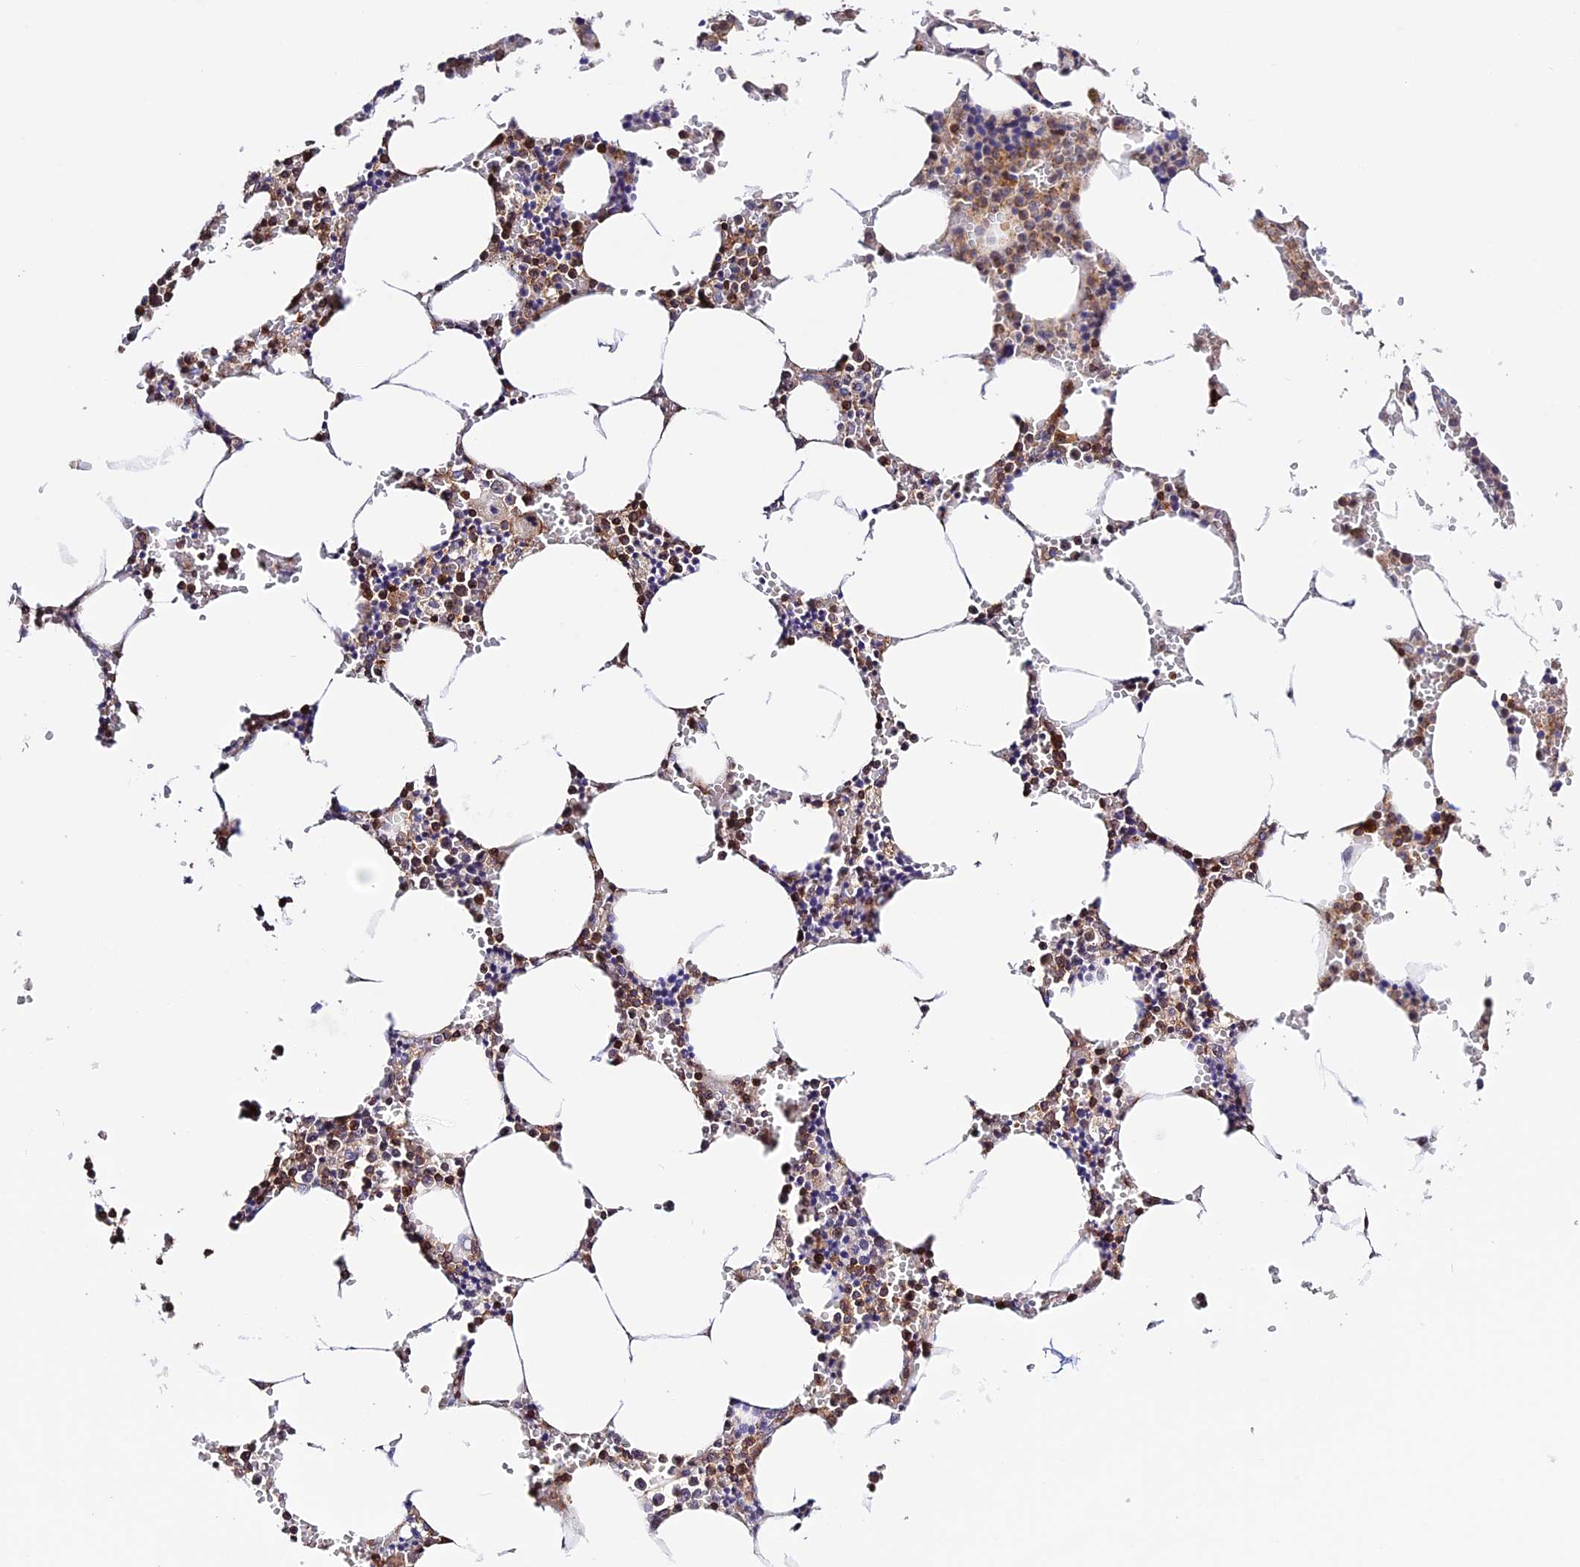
{"staining": {"intensity": "moderate", "quantity": "25%-75%", "location": "cytoplasmic/membranous"}, "tissue": "bone marrow", "cell_type": "Hematopoietic cells", "image_type": "normal", "snomed": [{"axis": "morphology", "description": "Normal tissue, NOS"}, {"axis": "topography", "description": "Bone marrow"}], "caption": "Protein expression by immunohistochemistry (IHC) displays moderate cytoplasmic/membranous staining in about 25%-75% of hematopoietic cells in unremarkable bone marrow.", "gene": "PRIM1", "patient": {"sex": "male", "age": 70}}